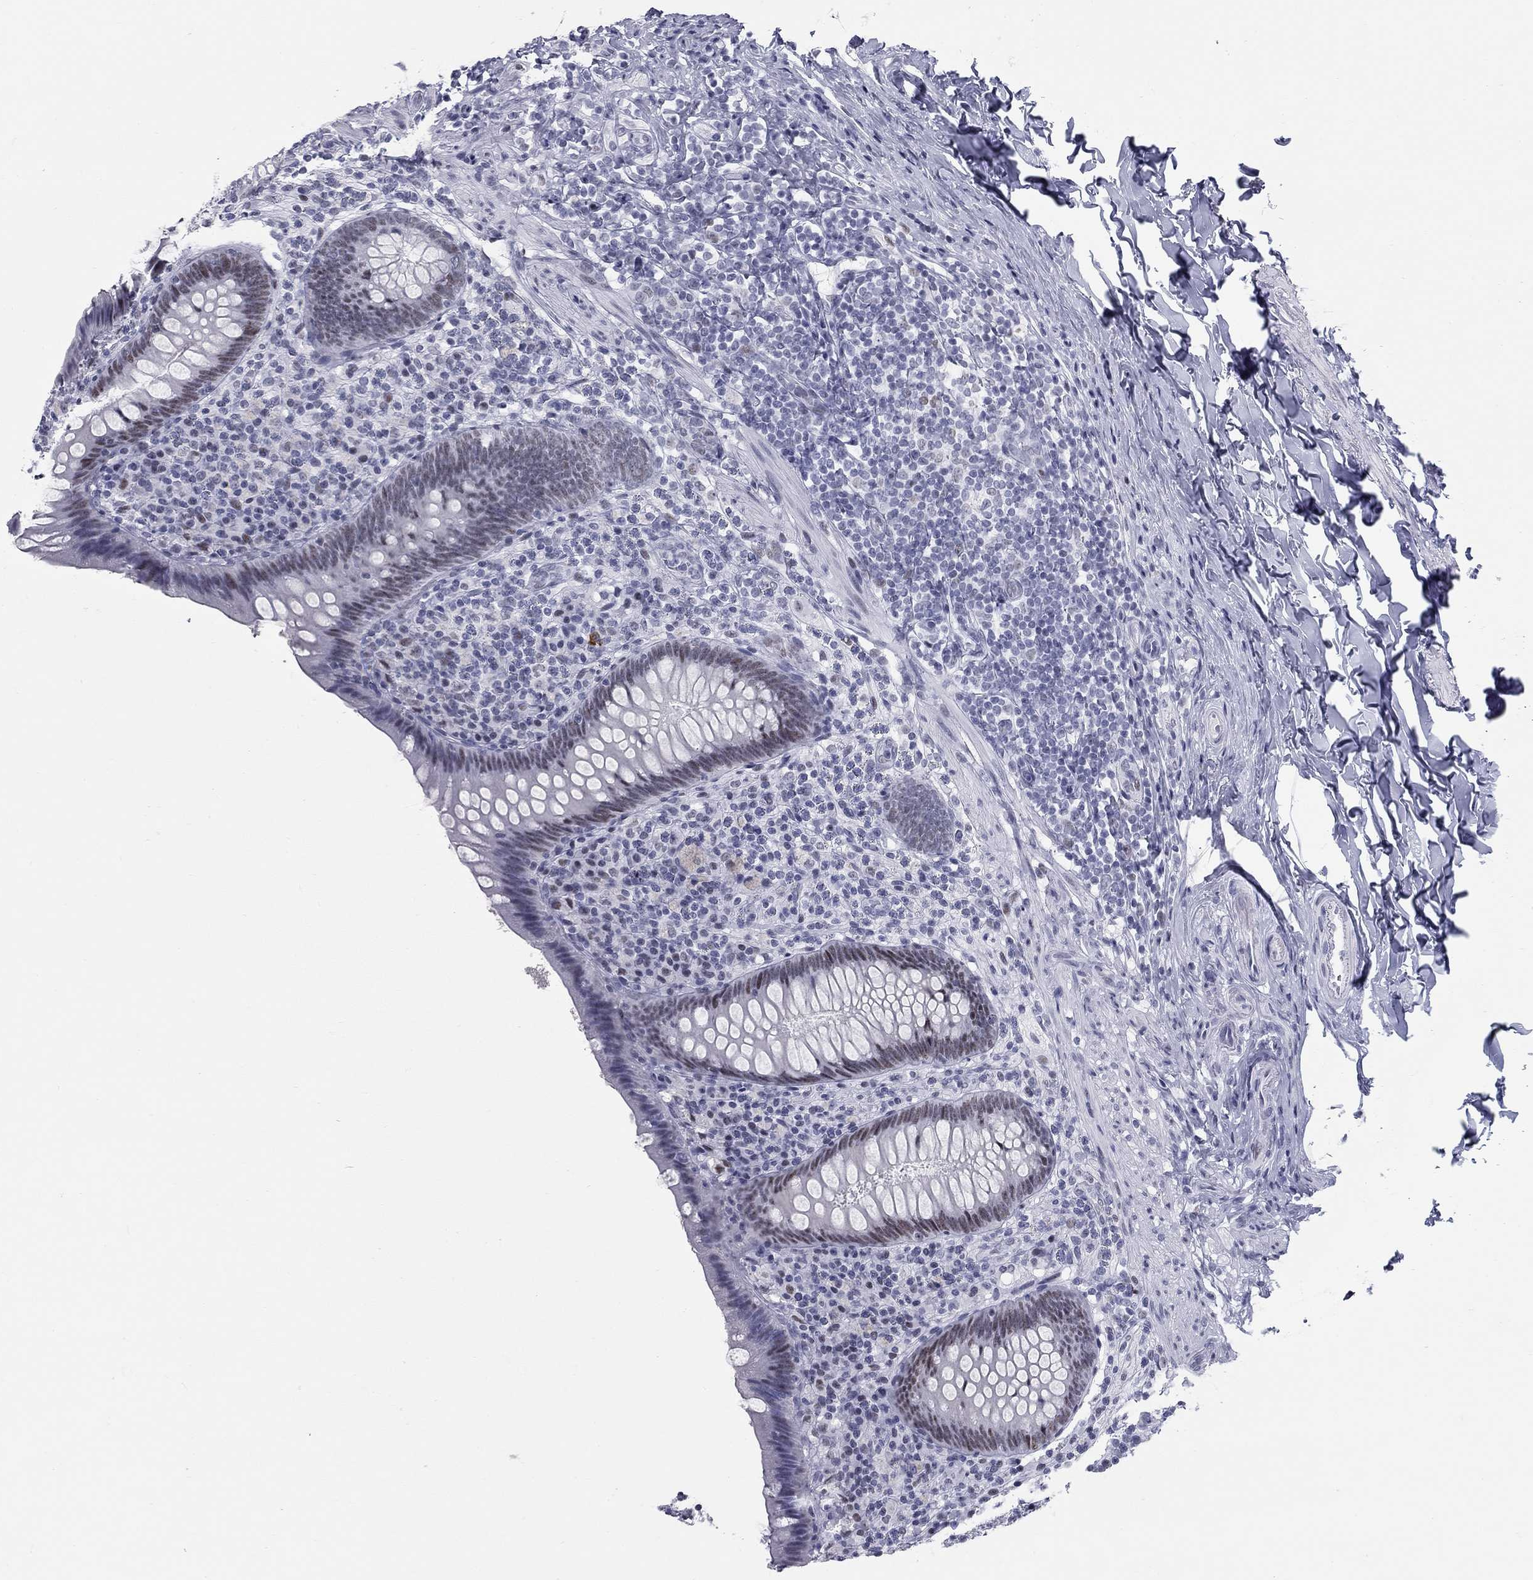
{"staining": {"intensity": "moderate", "quantity": "<25%", "location": "nuclear"}, "tissue": "appendix", "cell_type": "Glandular cells", "image_type": "normal", "snomed": [{"axis": "morphology", "description": "Normal tissue, NOS"}, {"axis": "topography", "description": "Appendix"}], "caption": "A photomicrograph of appendix stained for a protein reveals moderate nuclear brown staining in glandular cells.", "gene": "ASF1B", "patient": {"sex": "male", "age": 47}}